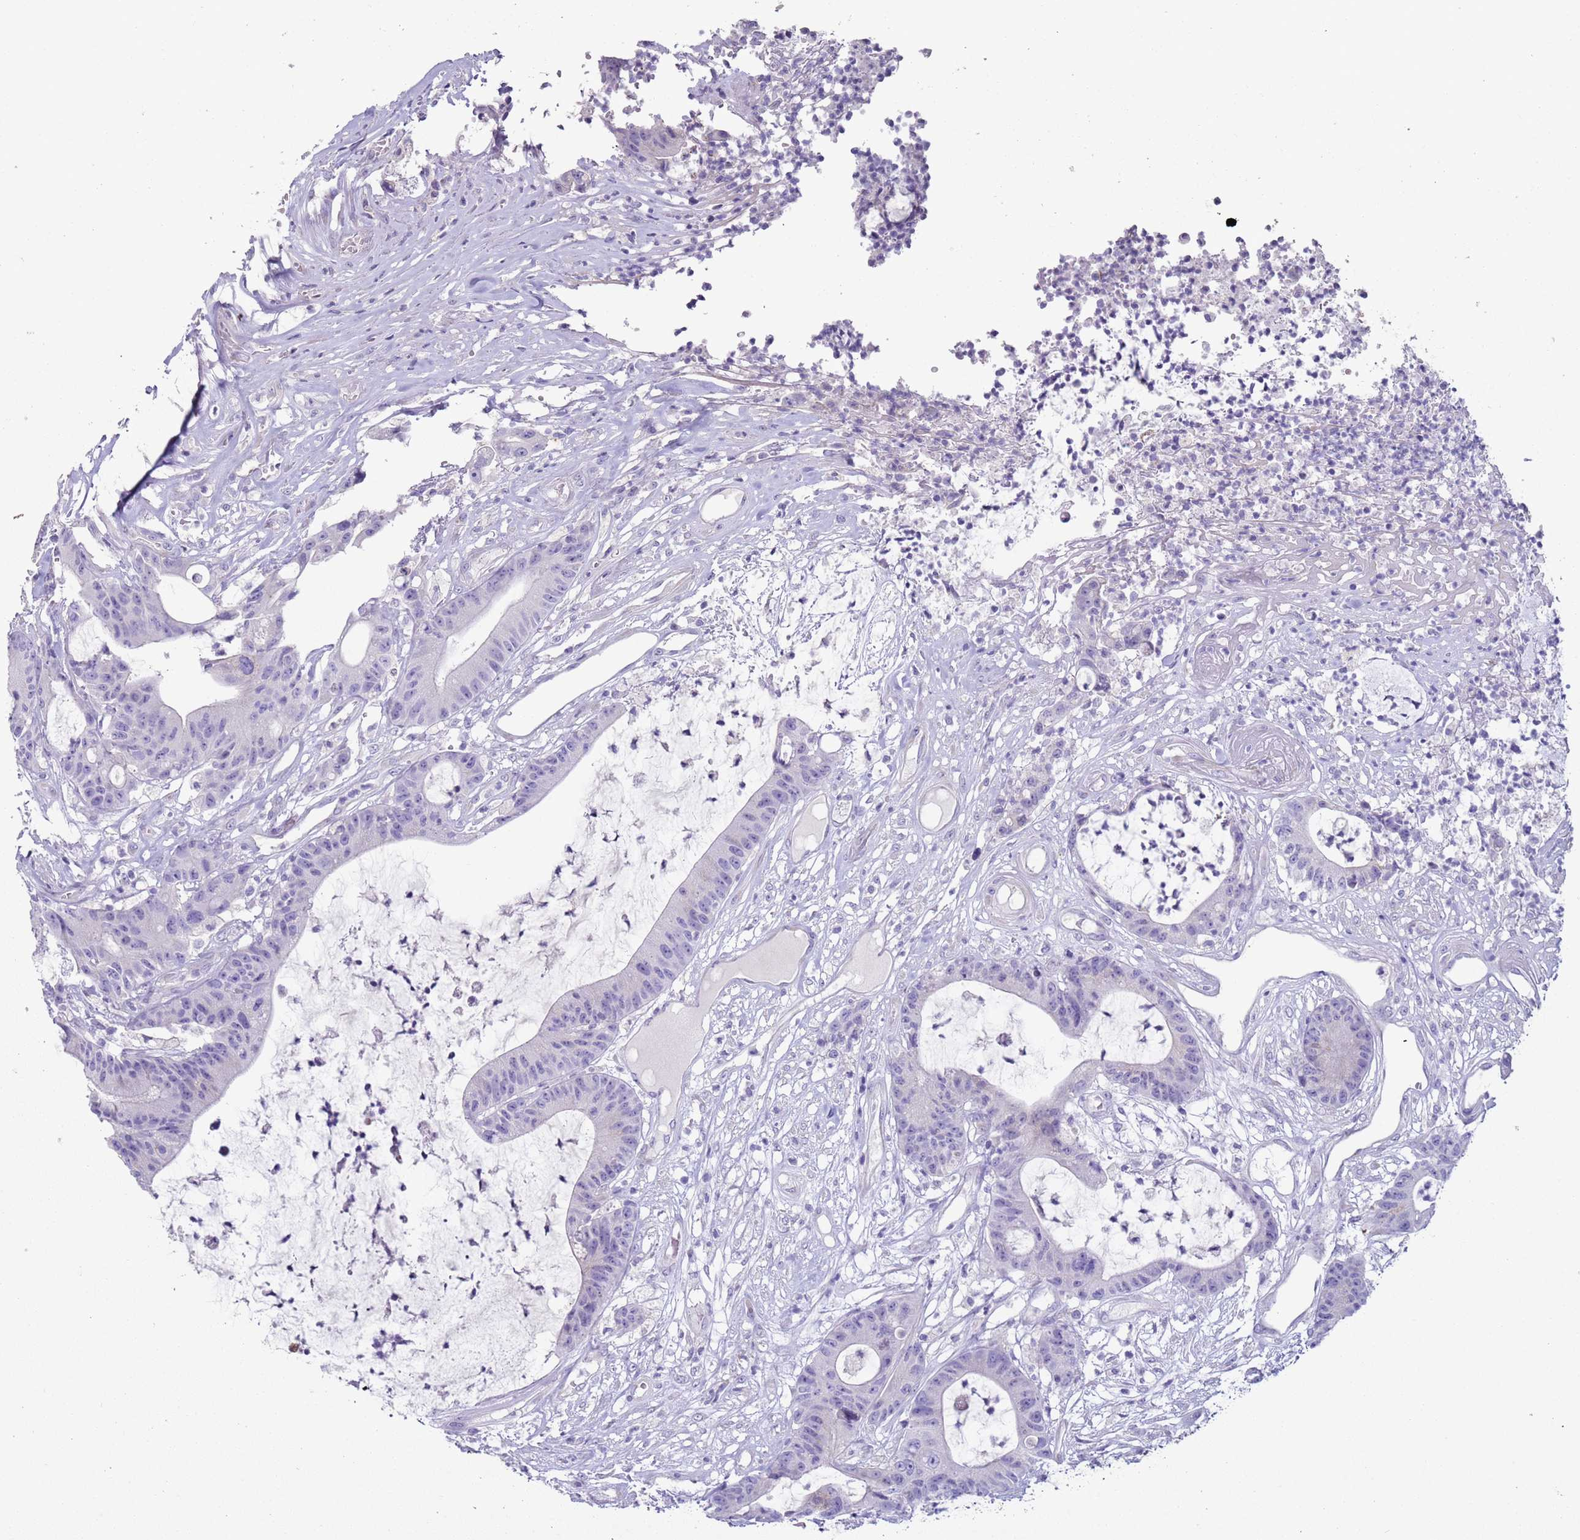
{"staining": {"intensity": "moderate", "quantity": "<25%", "location": "cytoplasmic/membranous"}, "tissue": "colorectal cancer", "cell_type": "Tumor cells", "image_type": "cancer", "snomed": [{"axis": "morphology", "description": "Adenocarcinoma, NOS"}, {"axis": "topography", "description": "Colon"}], "caption": "DAB (3,3'-diaminobenzidine) immunohistochemical staining of human colorectal adenocarcinoma exhibits moderate cytoplasmic/membranous protein staining in about <25% of tumor cells.", "gene": "NPAP1", "patient": {"sex": "female", "age": 84}}